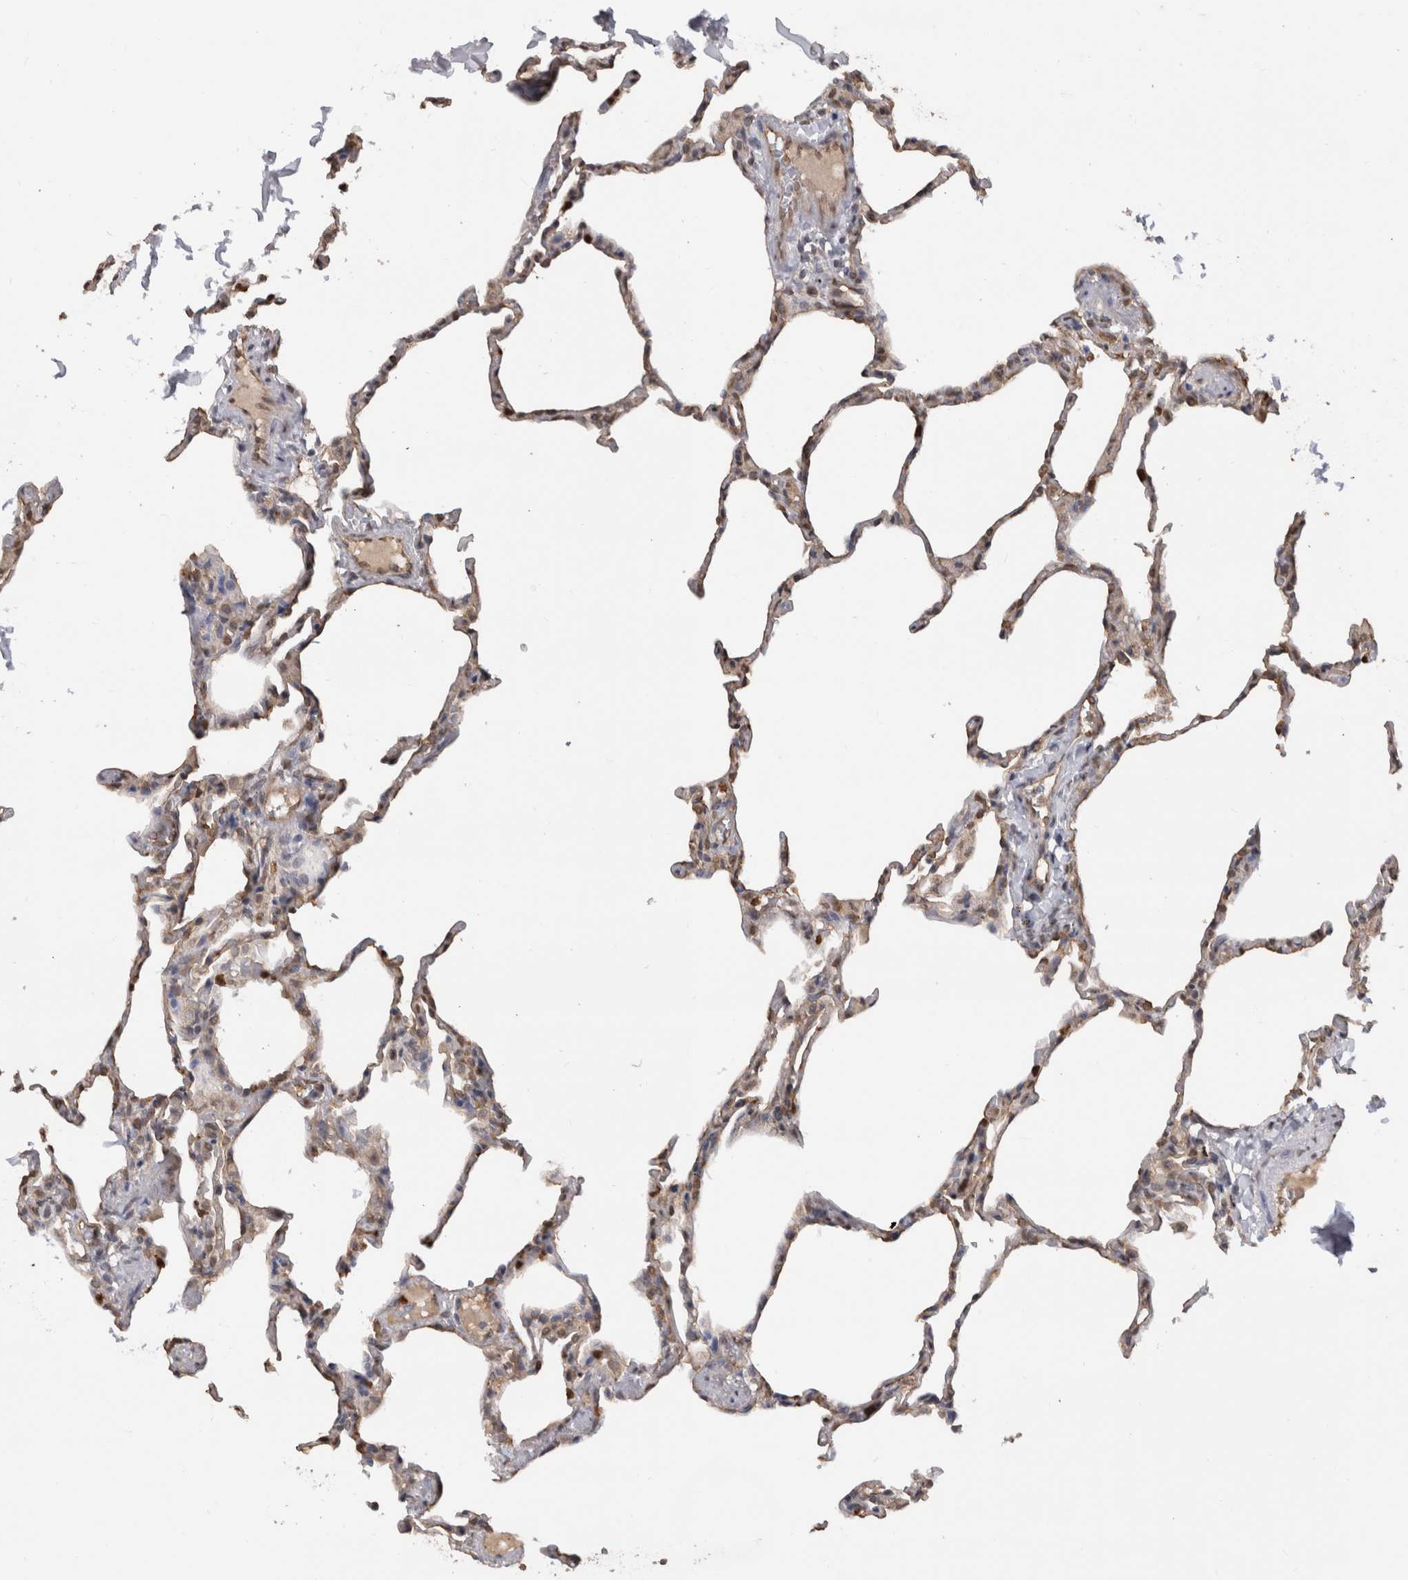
{"staining": {"intensity": "weak", "quantity": "<25%", "location": "cytoplasmic/membranous,nuclear"}, "tissue": "lung", "cell_type": "Alveolar cells", "image_type": "normal", "snomed": [{"axis": "morphology", "description": "Normal tissue, NOS"}, {"axis": "topography", "description": "Lung"}], "caption": "This is an IHC micrograph of normal lung. There is no positivity in alveolar cells.", "gene": "PAK4", "patient": {"sex": "male", "age": 20}}